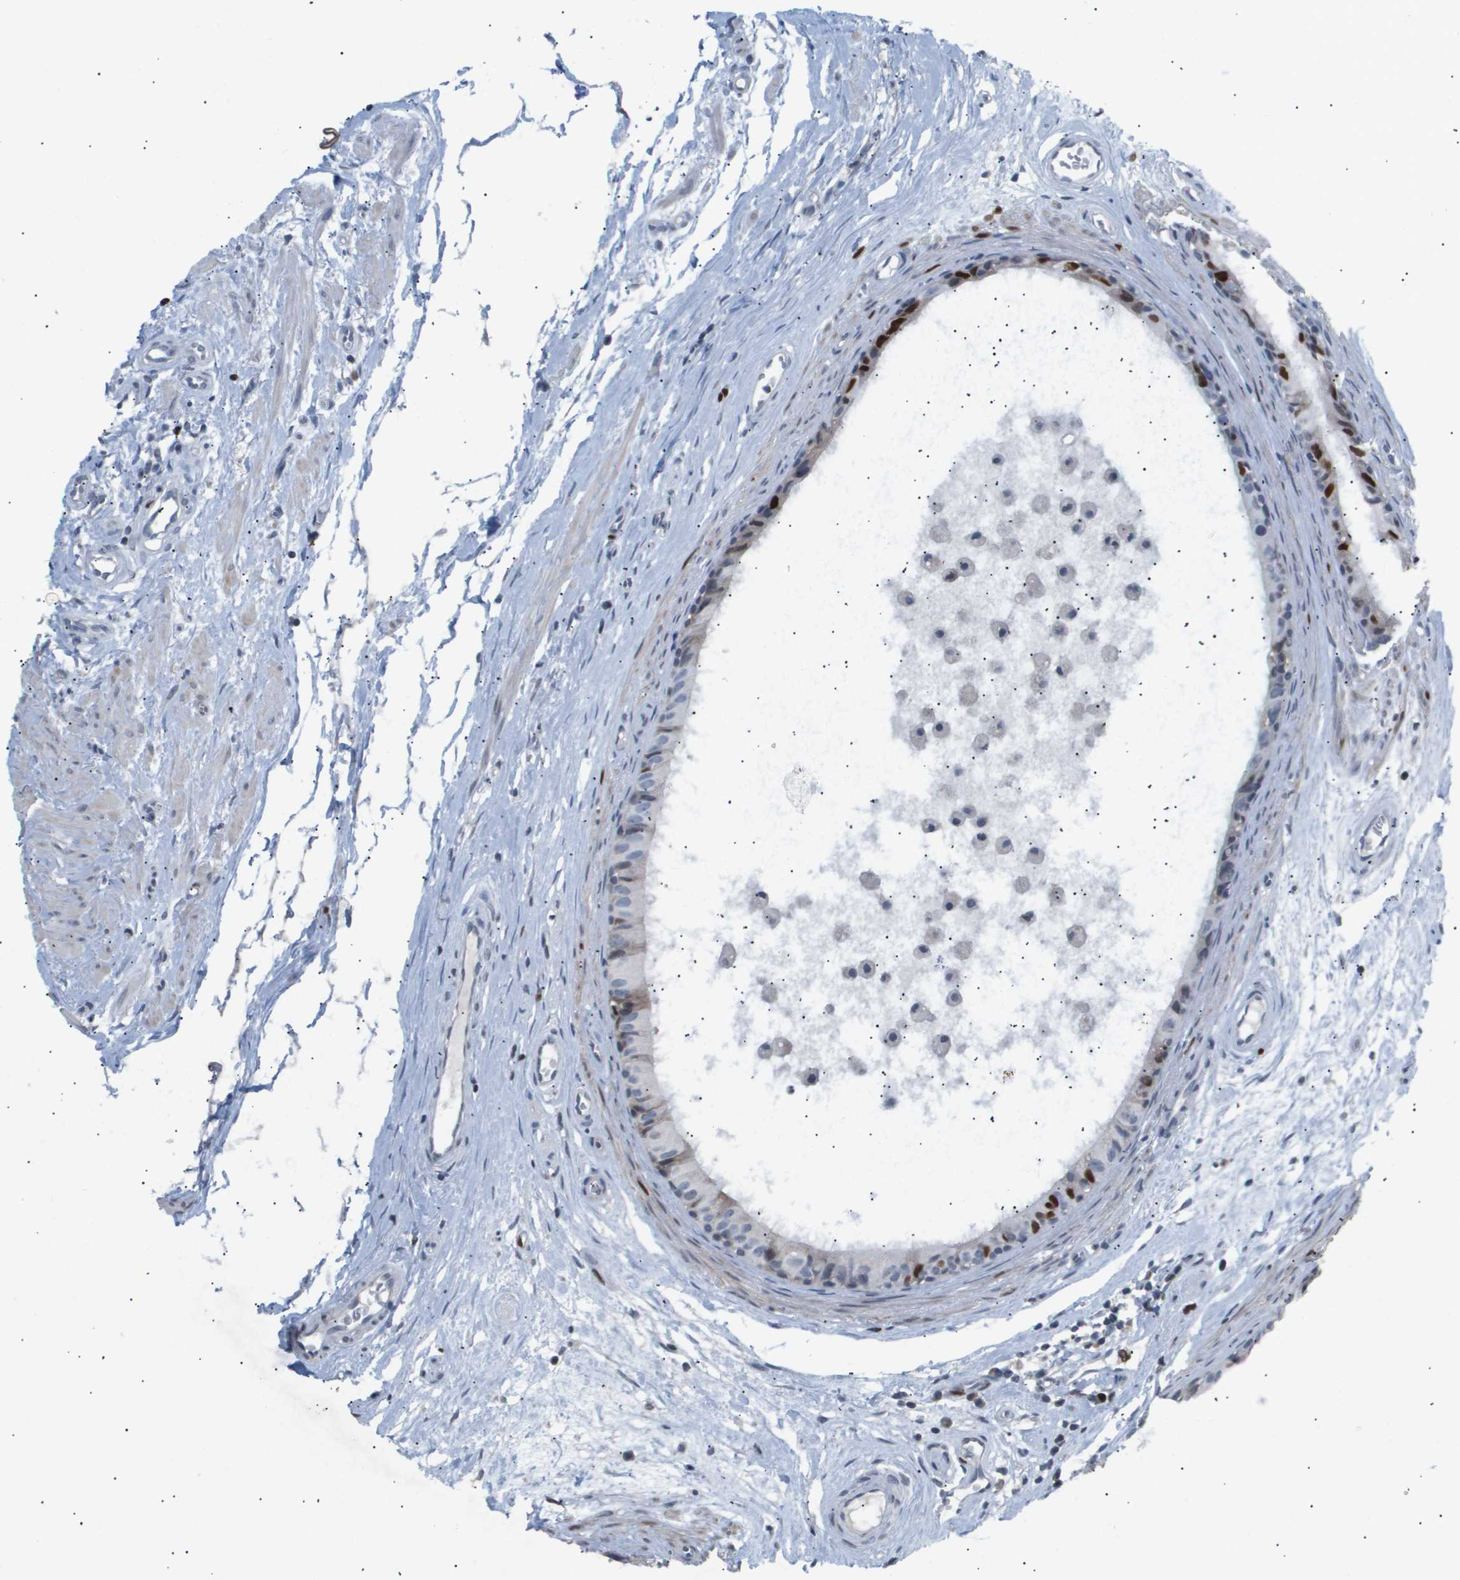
{"staining": {"intensity": "strong", "quantity": "<25%", "location": "nuclear"}, "tissue": "epididymis", "cell_type": "Glandular cells", "image_type": "normal", "snomed": [{"axis": "morphology", "description": "Normal tissue, NOS"}, {"axis": "morphology", "description": "Inflammation, NOS"}, {"axis": "topography", "description": "Epididymis"}], "caption": "Protein staining of normal epididymis reveals strong nuclear positivity in approximately <25% of glandular cells.", "gene": "ANAPC2", "patient": {"sex": "male", "age": 85}}